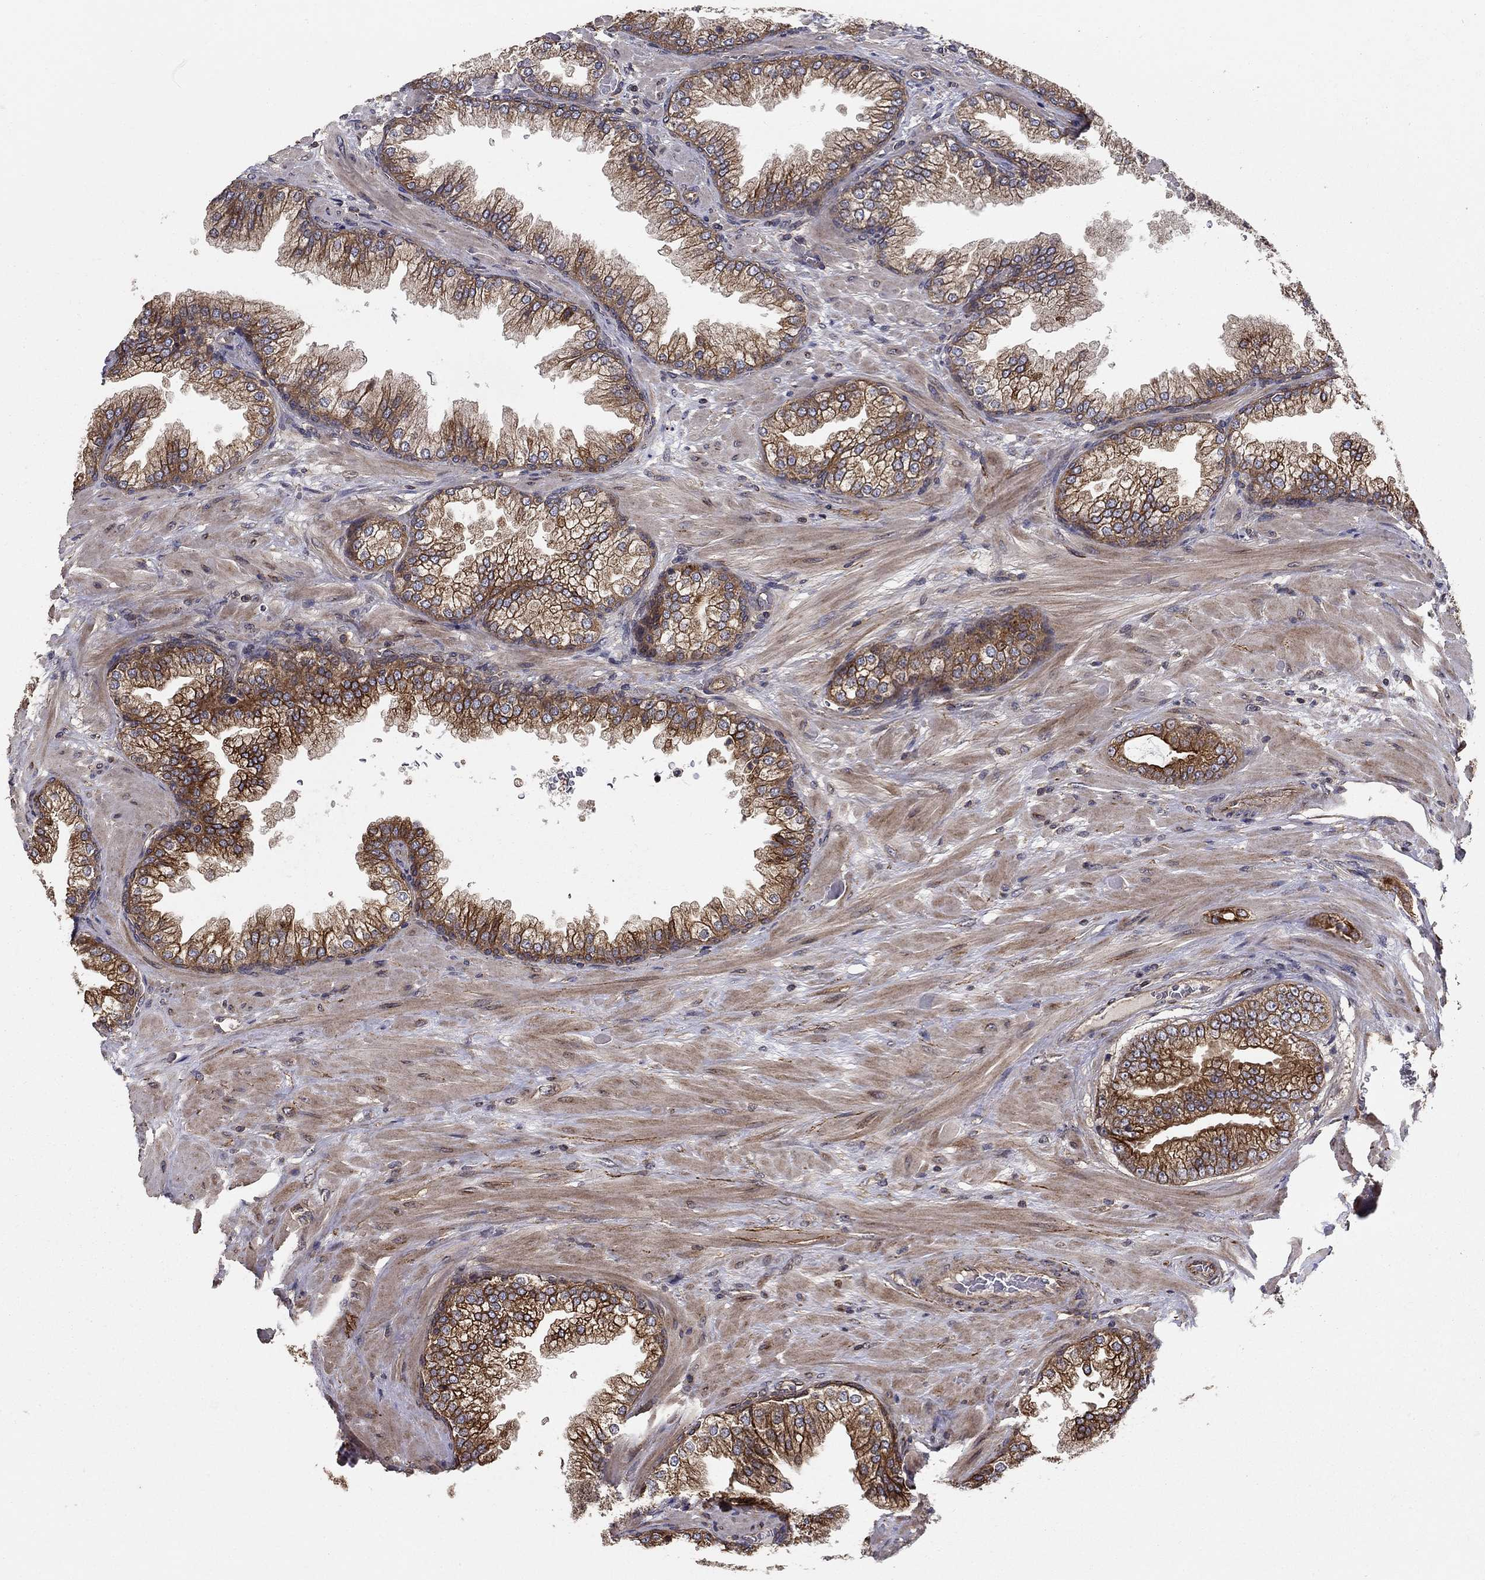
{"staining": {"intensity": "strong", "quantity": "25%-75%", "location": "cytoplasmic/membranous"}, "tissue": "prostate cancer", "cell_type": "Tumor cells", "image_type": "cancer", "snomed": [{"axis": "morphology", "description": "Adenocarcinoma, Low grade"}, {"axis": "topography", "description": "Prostate"}], "caption": "Immunohistochemistry (DAB (3,3'-diaminobenzidine)) staining of low-grade adenocarcinoma (prostate) demonstrates strong cytoplasmic/membranous protein staining in approximately 25%-75% of tumor cells.", "gene": "BMERB1", "patient": {"sex": "male", "age": 57}}